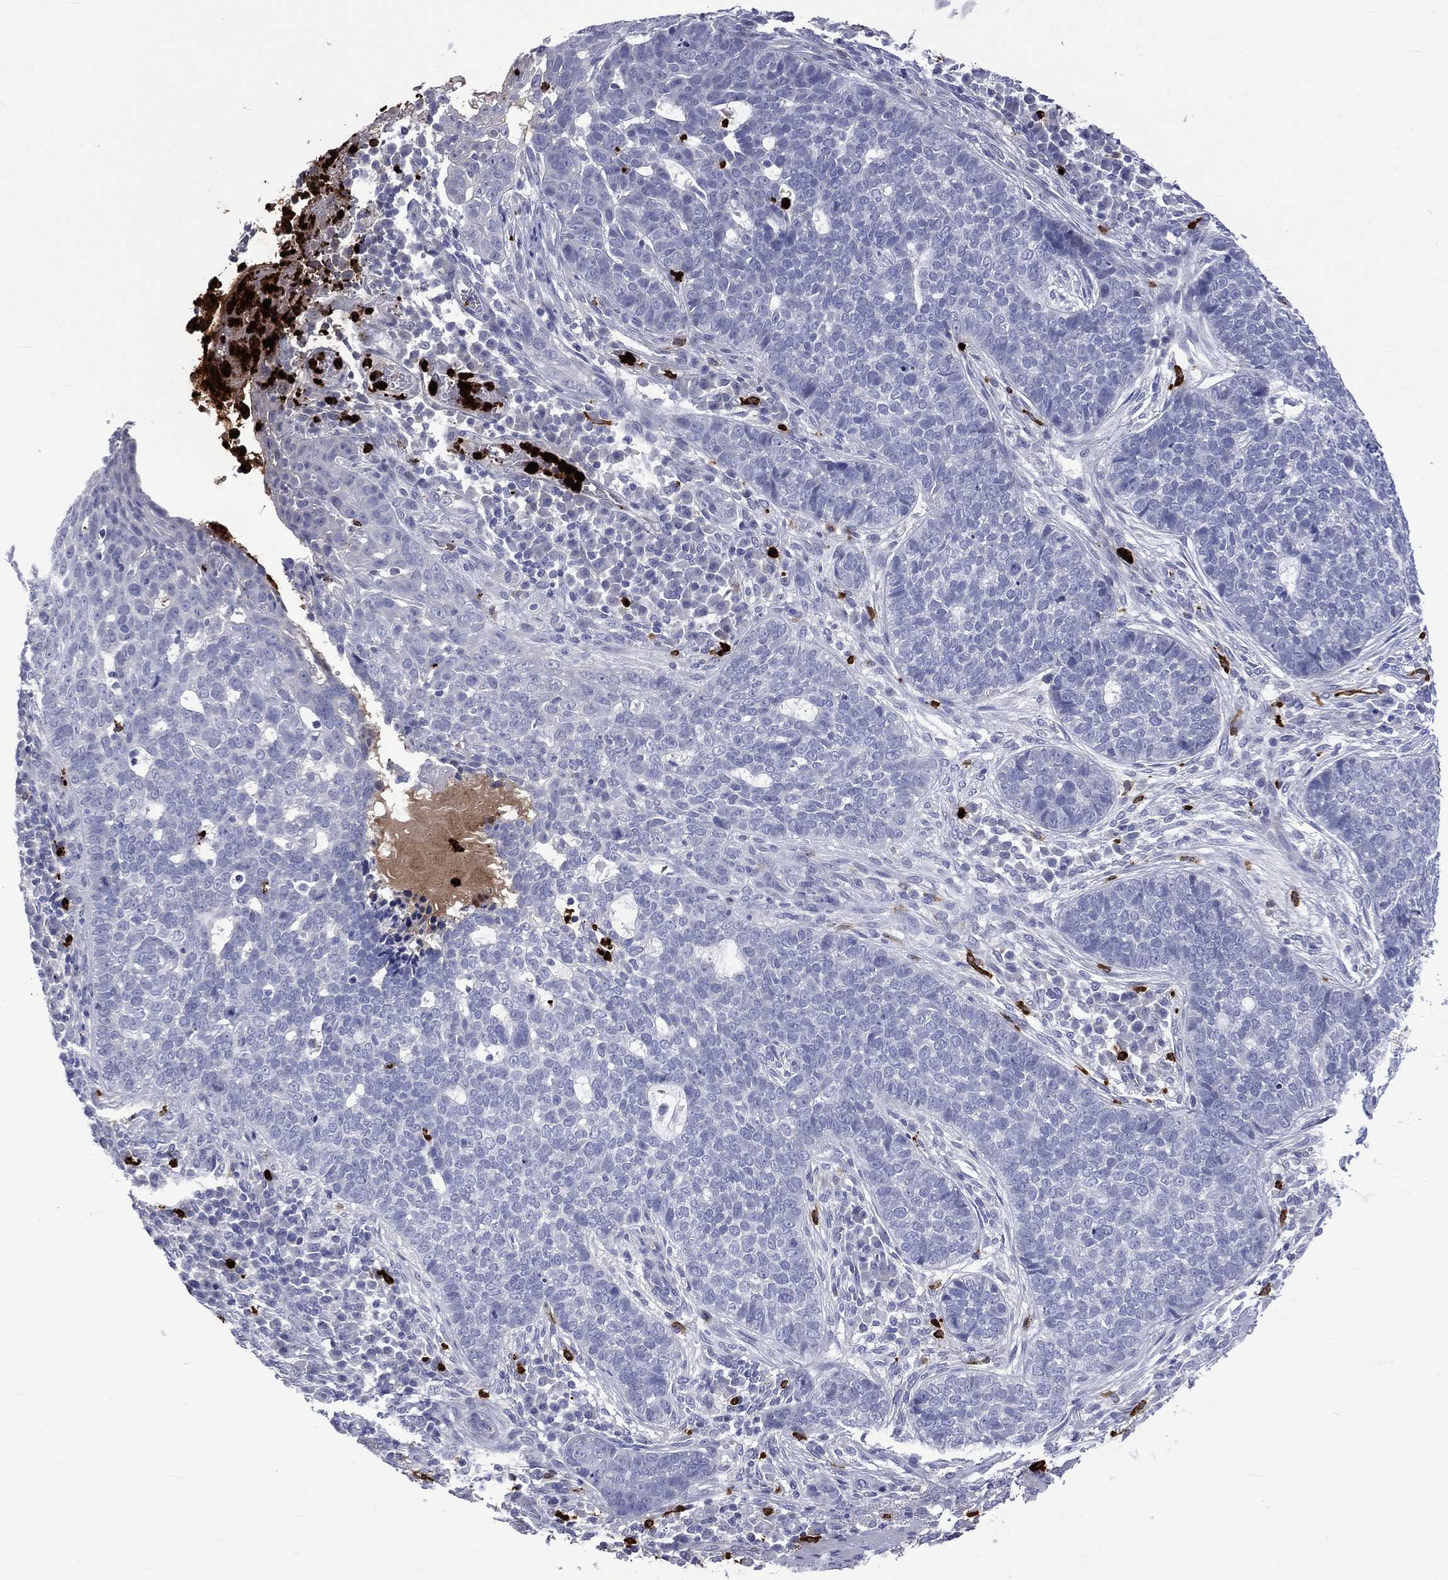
{"staining": {"intensity": "negative", "quantity": "none", "location": "none"}, "tissue": "skin cancer", "cell_type": "Tumor cells", "image_type": "cancer", "snomed": [{"axis": "morphology", "description": "Basal cell carcinoma"}, {"axis": "topography", "description": "Skin"}], "caption": "DAB (3,3'-diaminobenzidine) immunohistochemical staining of skin cancer displays no significant staining in tumor cells.", "gene": "ELANE", "patient": {"sex": "female", "age": 69}}